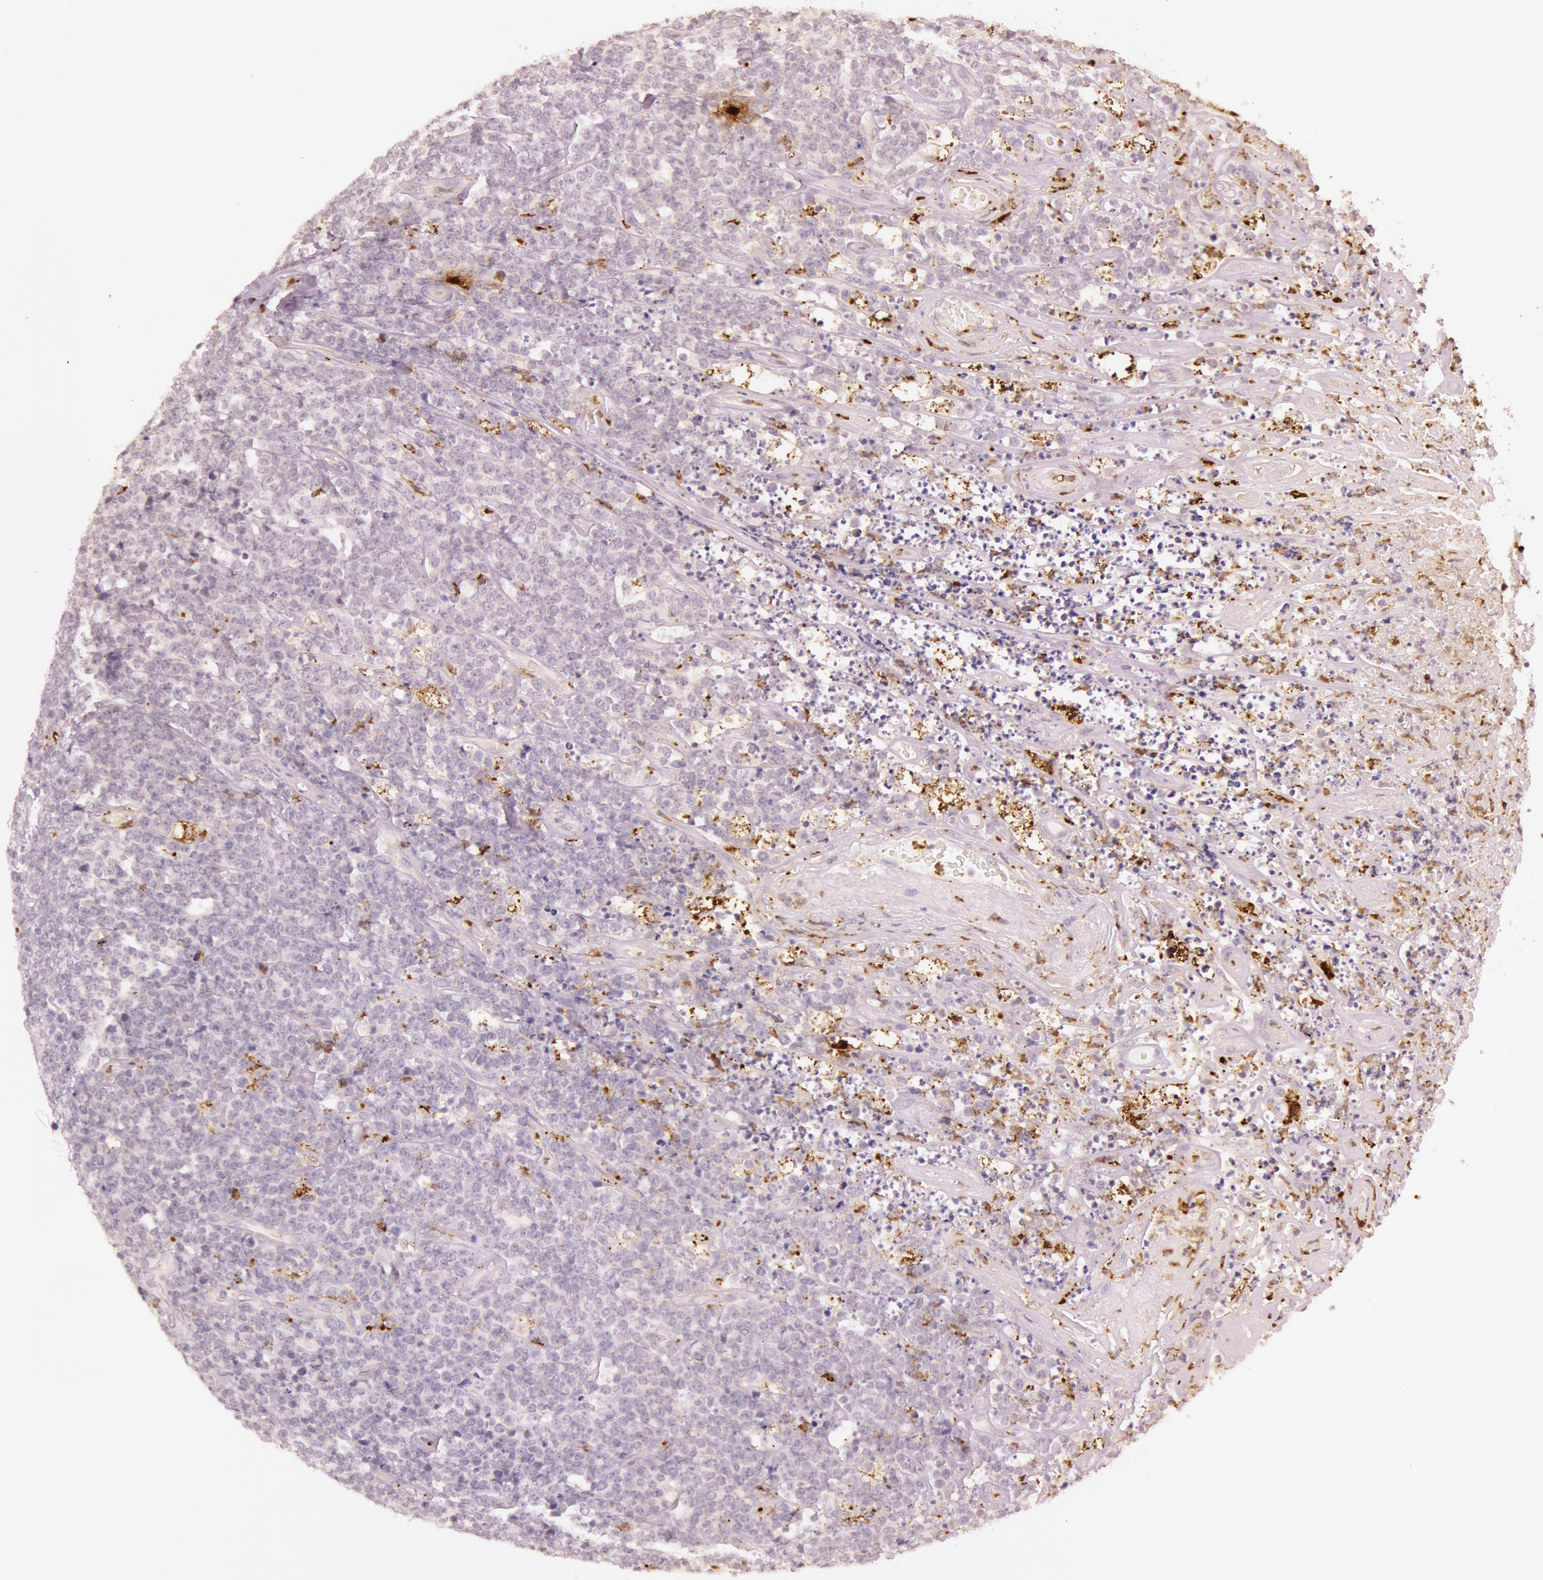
{"staining": {"intensity": "negative", "quantity": "none", "location": "none"}, "tissue": "lymphoma", "cell_type": "Tumor cells", "image_type": "cancer", "snomed": [{"axis": "morphology", "description": "Malignant lymphoma, non-Hodgkin's type, High grade"}, {"axis": "topography", "description": "Small intestine"}, {"axis": "topography", "description": "Colon"}], "caption": "The micrograph exhibits no significant positivity in tumor cells of lymphoma.", "gene": "KDM6A", "patient": {"sex": "male", "age": 8}}